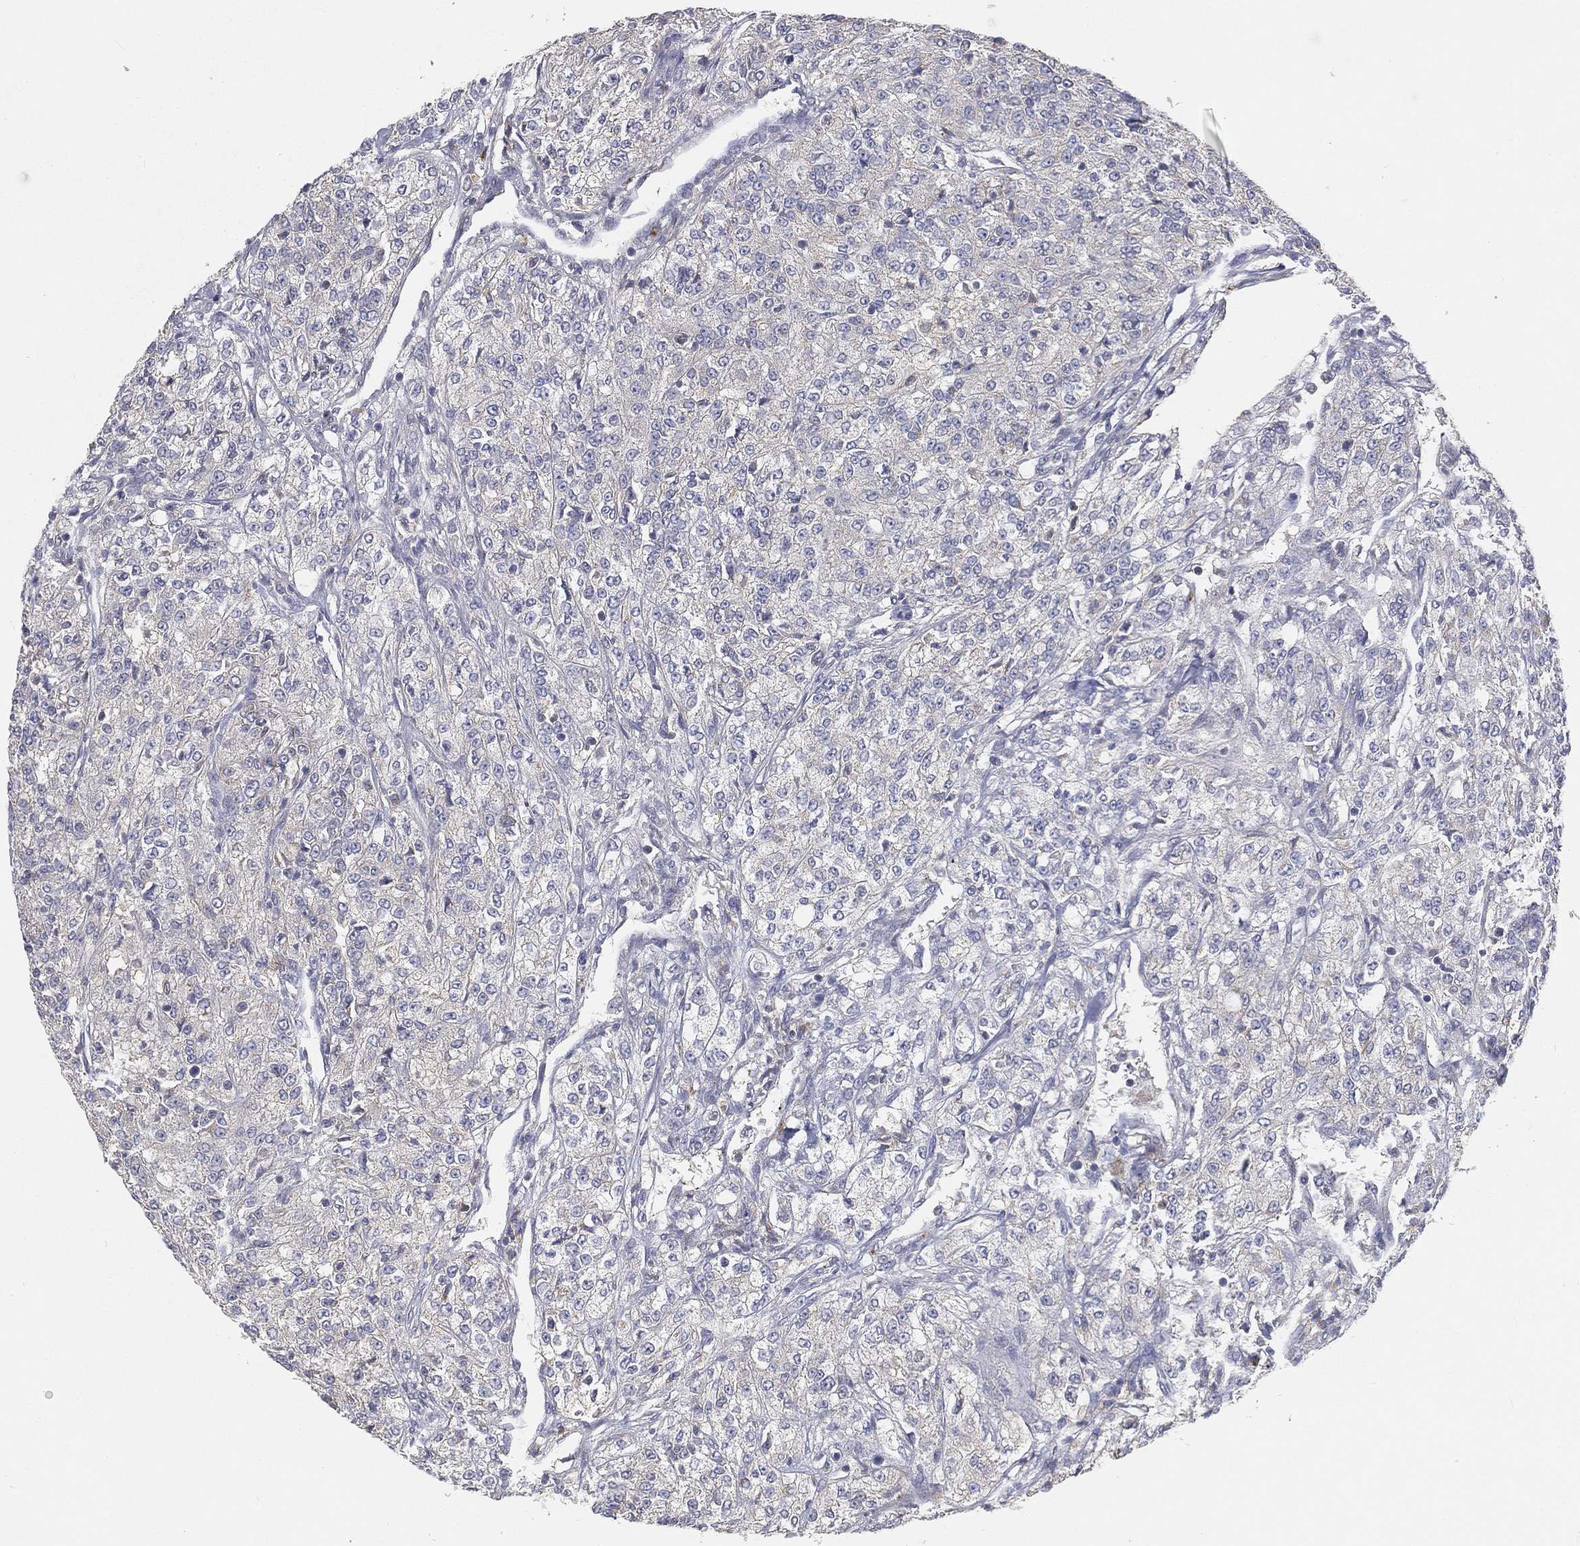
{"staining": {"intensity": "negative", "quantity": "none", "location": "none"}, "tissue": "renal cancer", "cell_type": "Tumor cells", "image_type": "cancer", "snomed": [{"axis": "morphology", "description": "Adenocarcinoma, NOS"}, {"axis": "topography", "description": "Kidney"}], "caption": "DAB (3,3'-diaminobenzidine) immunohistochemical staining of human adenocarcinoma (renal) displays no significant expression in tumor cells.", "gene": "CTSL", "patient": {"sex": "female", "age": 63}}